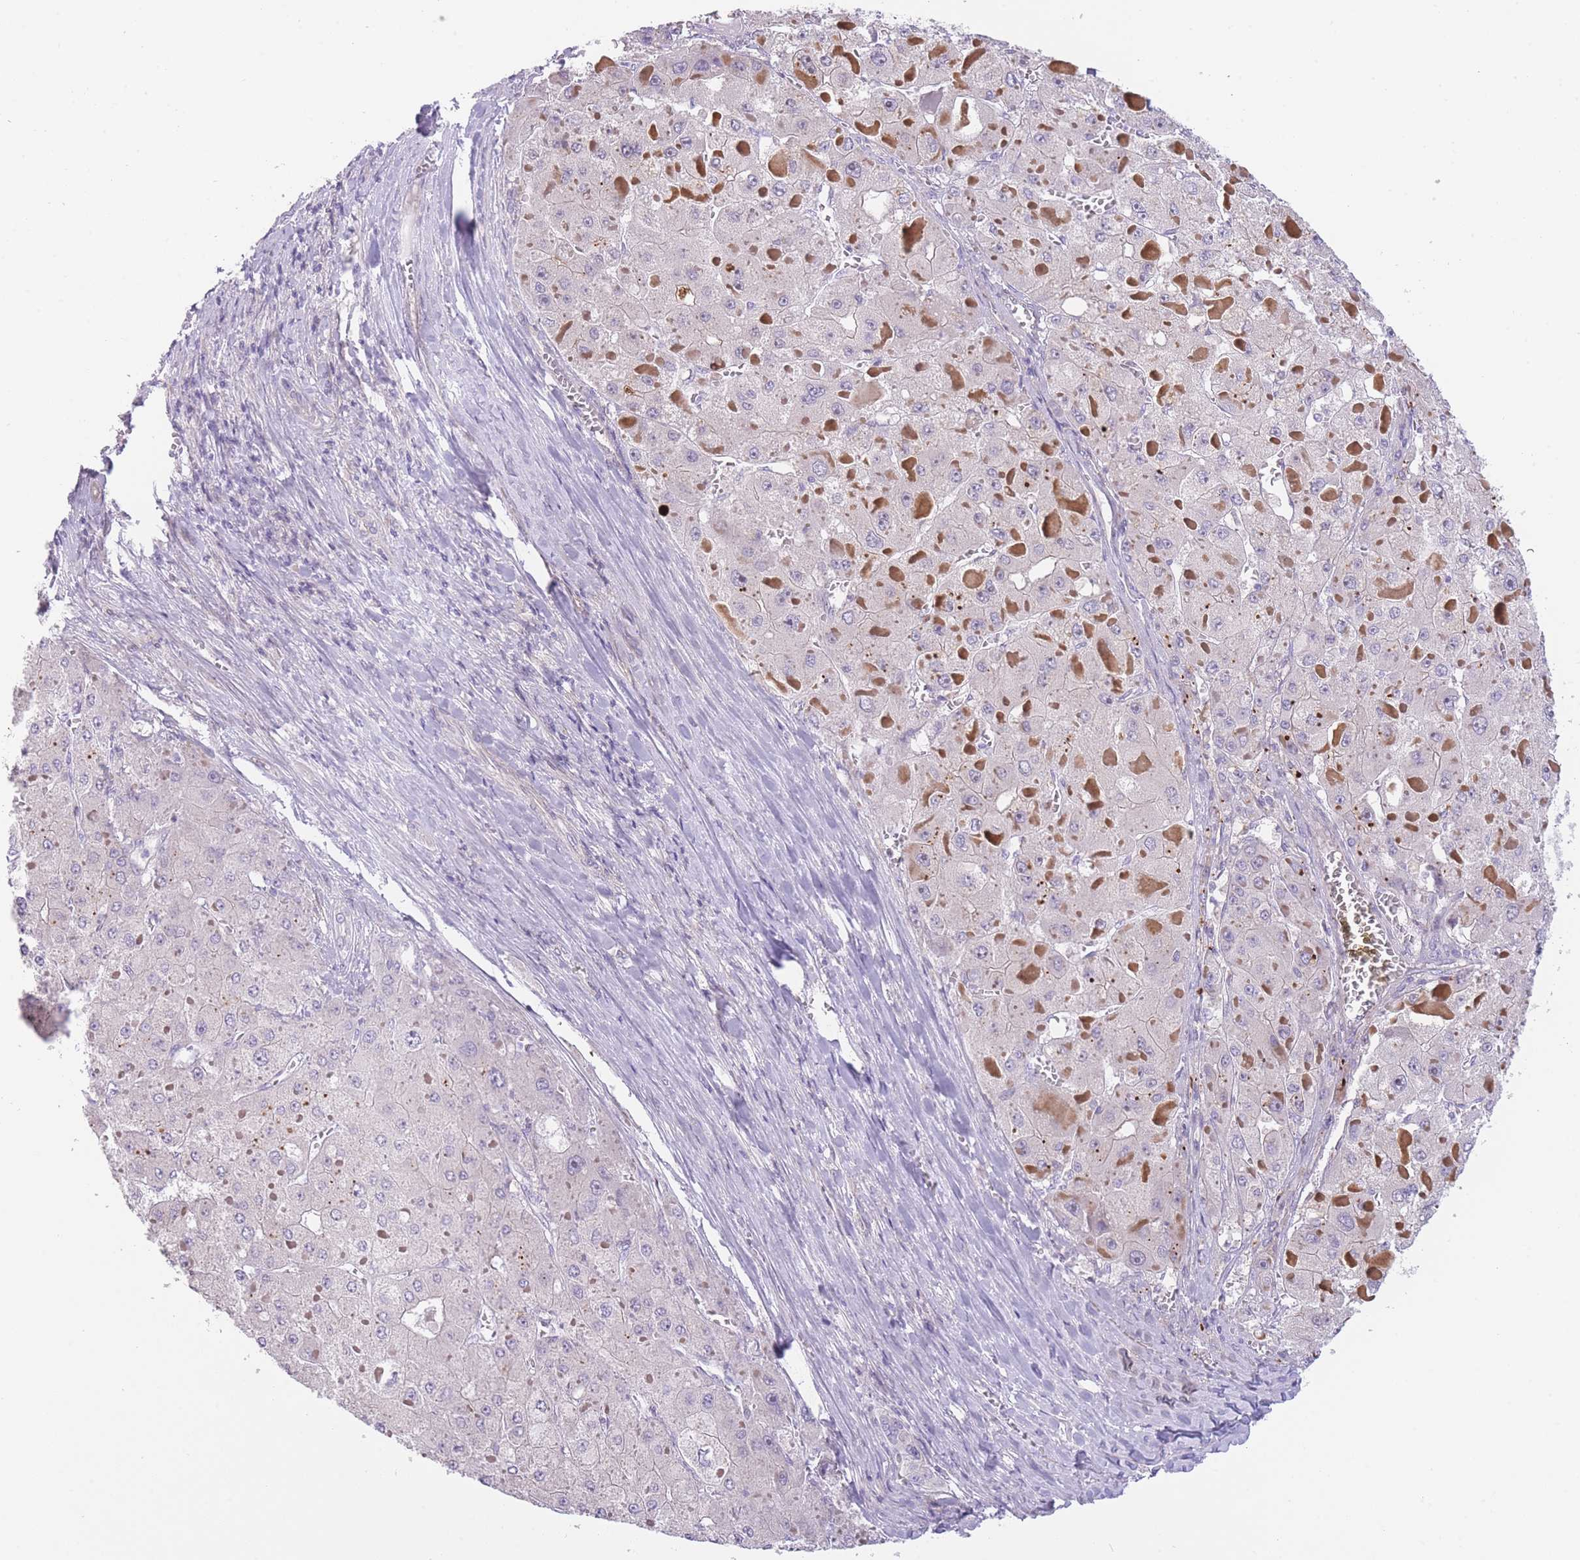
{"staining": {"intensity": "negative", "quantity": "none", "location": "none"}, "tissue": "liver cancer", "cell_type": "Tumor cells", "image_type": "cancer", "snomed": [{"axis": "morphology", "description": "Carcinoma, Hepatocellular, NOS"}, {"axis": "topography", "description": "Liver"}], "caption": "Liver cancer (hepatocellular carcinoma) was stained to show a protein in brown. There is no significant expression in tumor cells.", "gene": "IMPG1", "patient": {"sex": "female", "age": 73}}